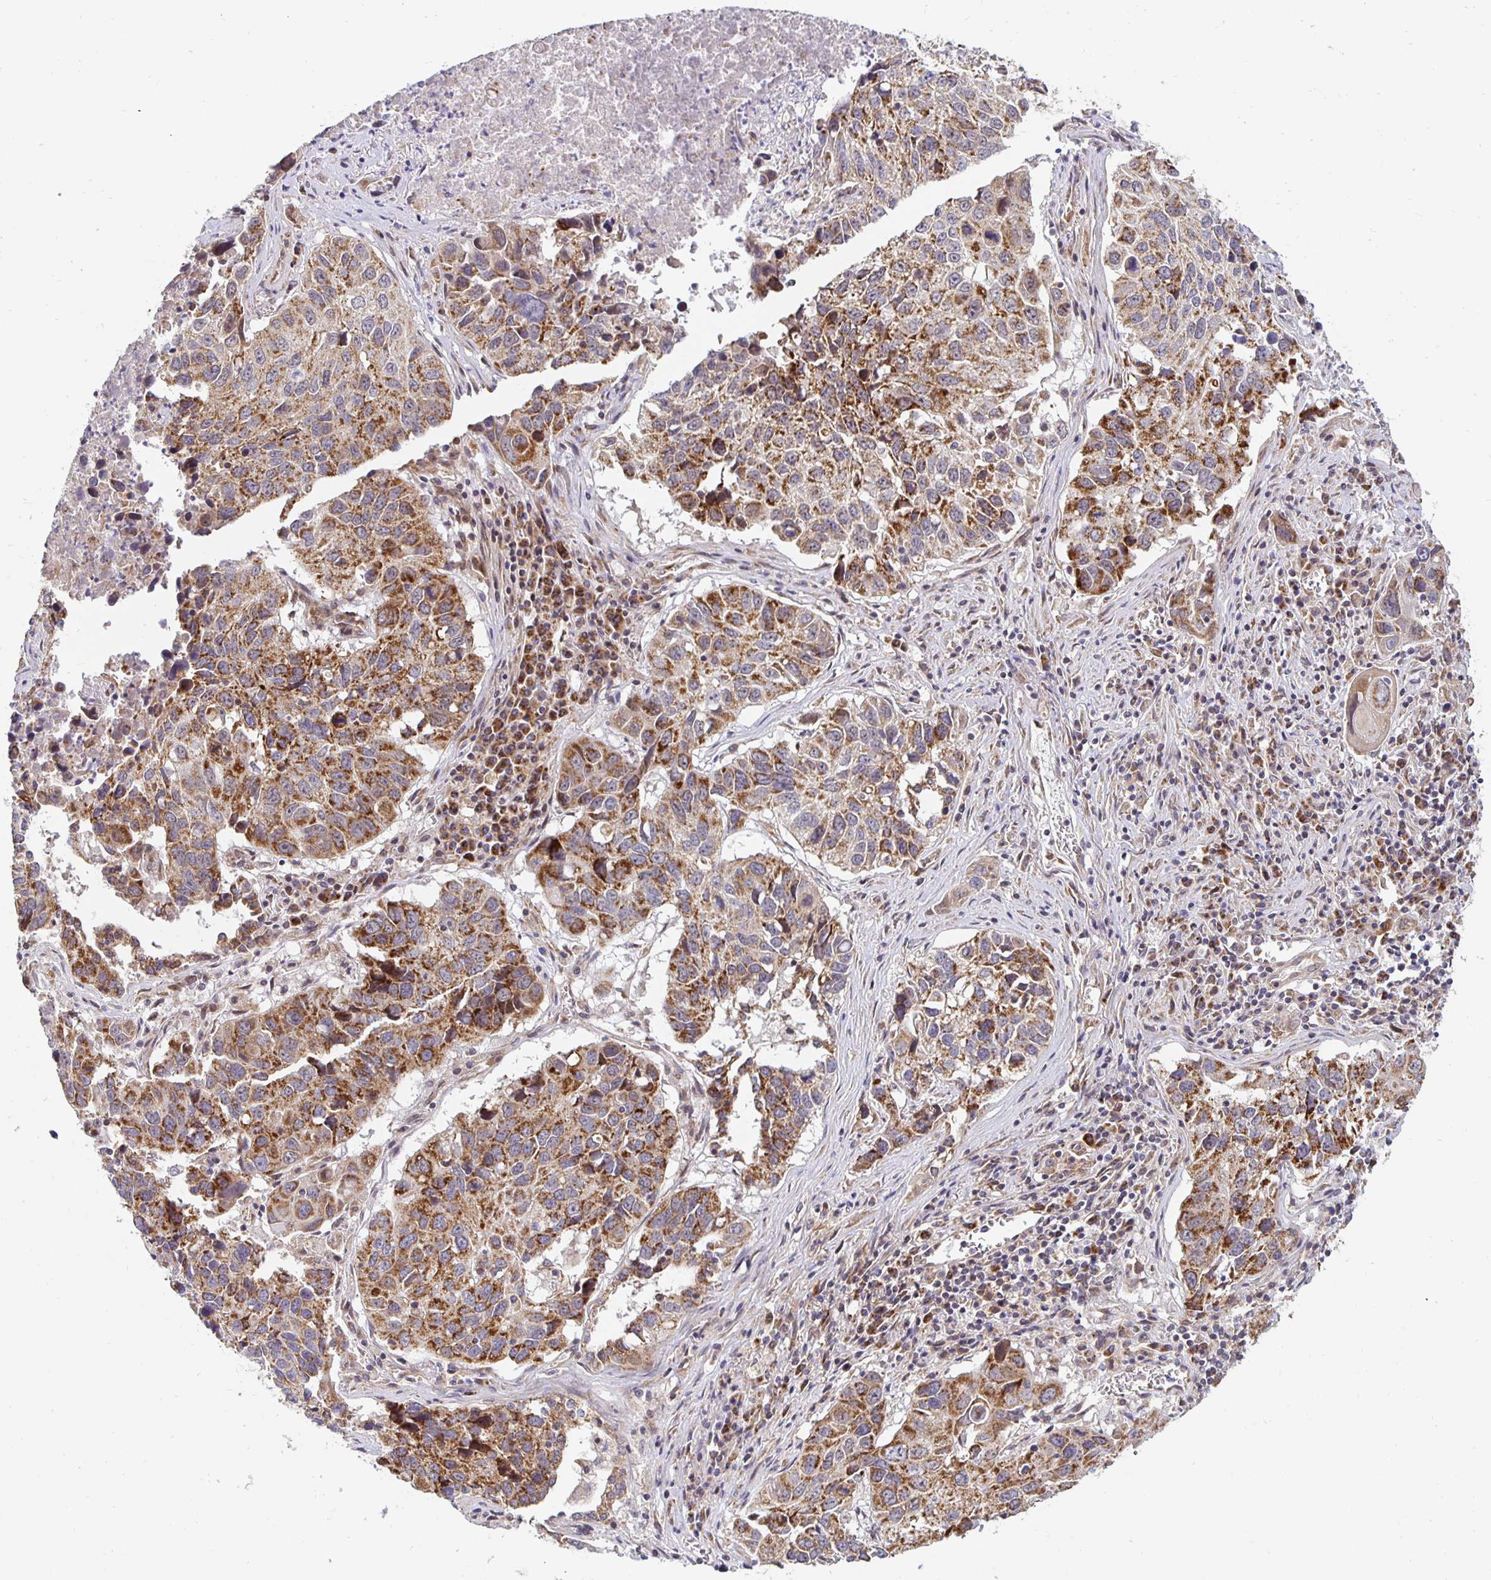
{"staining": {"intensity": "strong", "quantity": ">75%", "location": "cytoplasmic/membranous"}, "tissue": "lung cancer", "cell_type": "Tumor cells", "image_type": "cancer", "snomed": [{"axis": "morphology", "description": "Squamous cell carcinoma, NOS"}, {"axis": "topography", "description": "Lung"}], "caption": "Immunohistochemistry (IHC) staining of lung squamous cell carcinoma, which reveals high levels of strong cytoplasmic/membranous staining in approximately >75% of tumor cells indicating strong cytoplasmic/membranous protein positivity. The staining was performed using DAB (brown) for protein detection and nuclei were counterstained in hematoxylin (blue).", "gene": "MRPL28", "patient": {"sex": "female", "age": 61}}